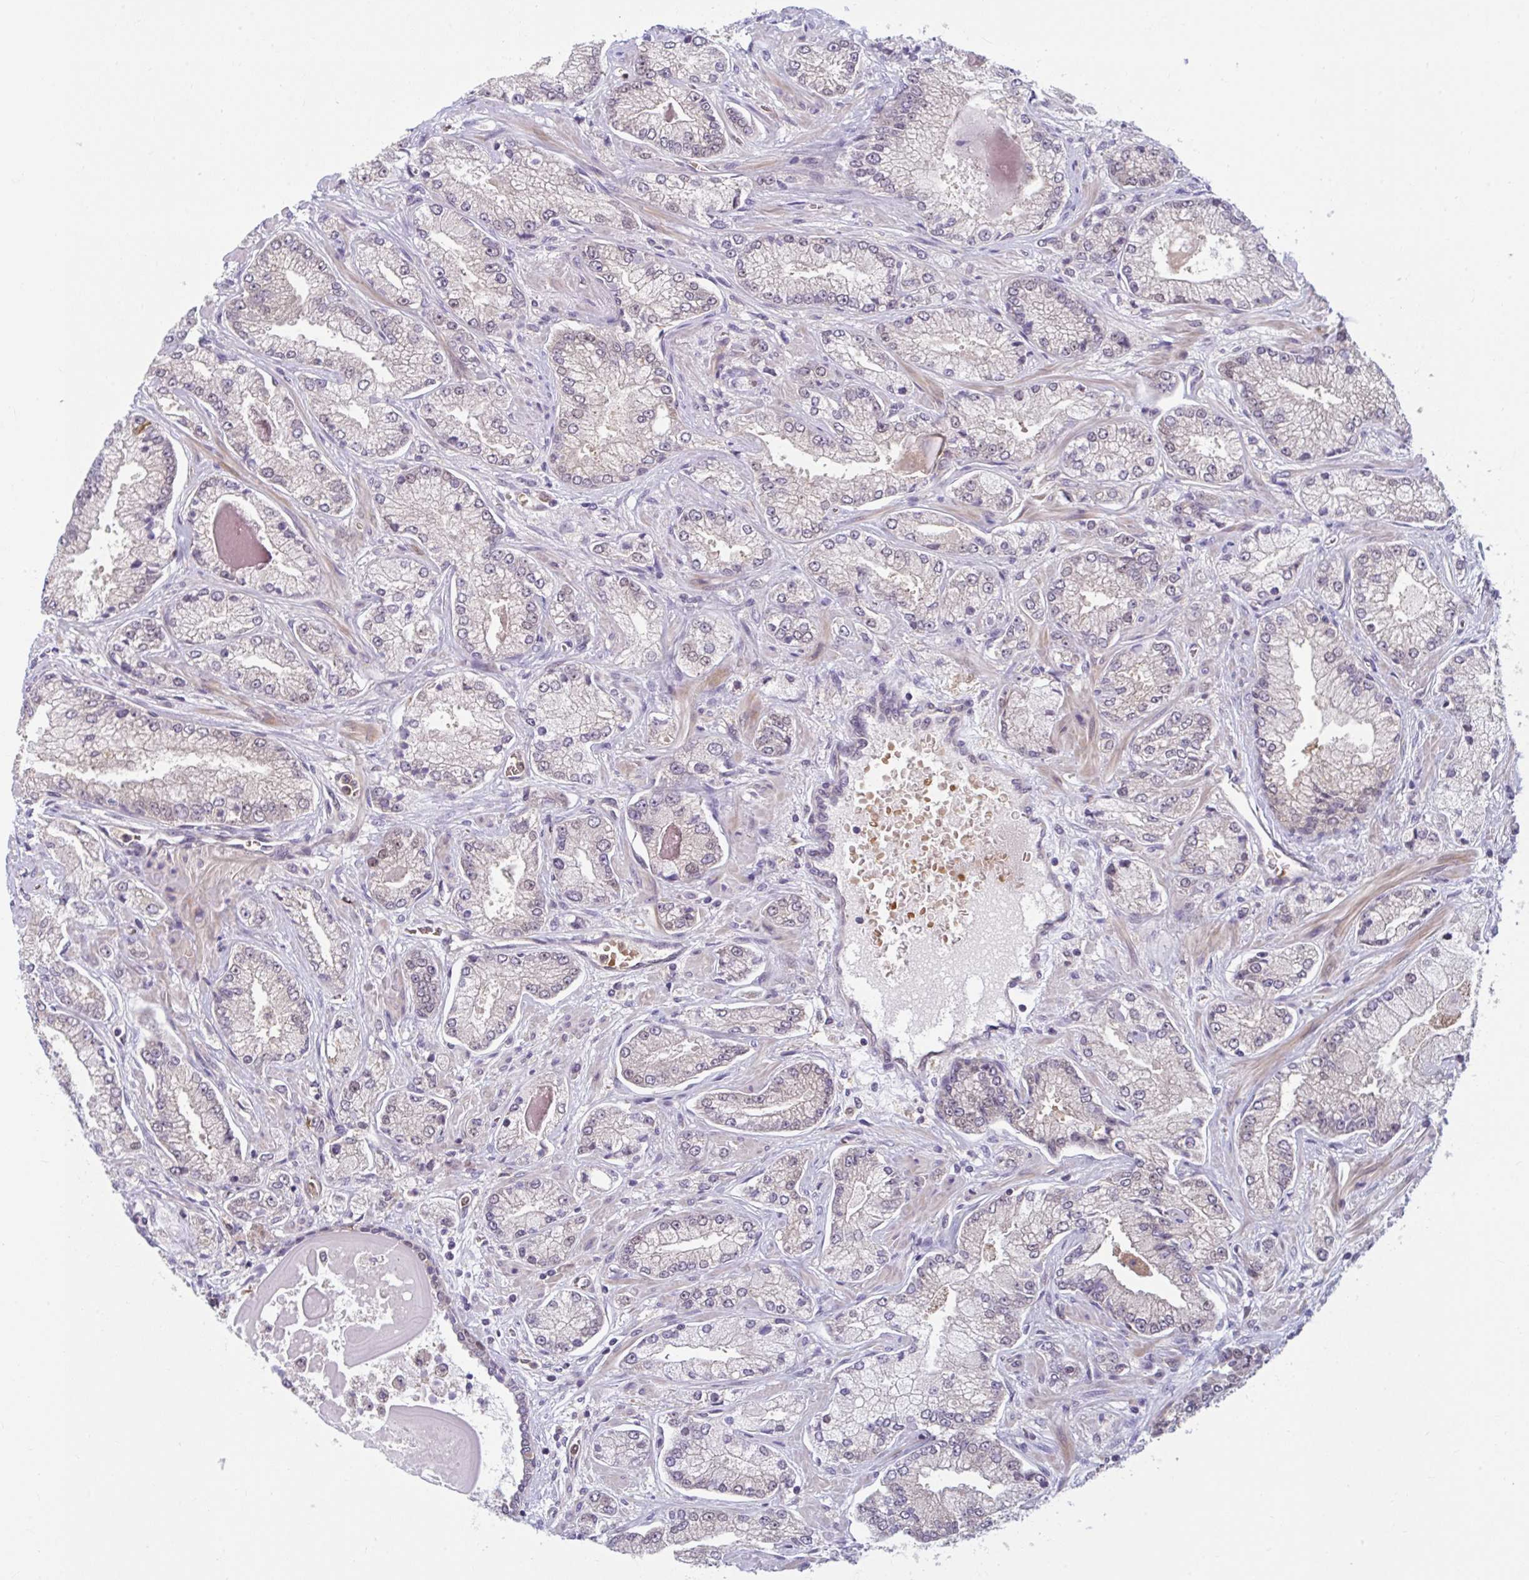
{"staining": {"intensity": "negative", "quantity": "none", "location": "none"}, "tissue": "prostate cancer", "cell_type": "Tumor cells", "image_type": "cancer", "snomed": [{"axis": "morphology", "description": "Normal tissue, NOS"}, {"axis": "morphology", "description": "Adenocarcinoma, High grade"}, {"axis": "topography", "description": "Prostate"}, {"axis": "topography", "description": "Peripheral nerve tissue"}], "caption": "Tumor cells show no significant protein expression in prostate cancer (adenocarcinoma (high-grade)).", "gene": "HMBS", "patient": {"sex": "male", "age": 68}}